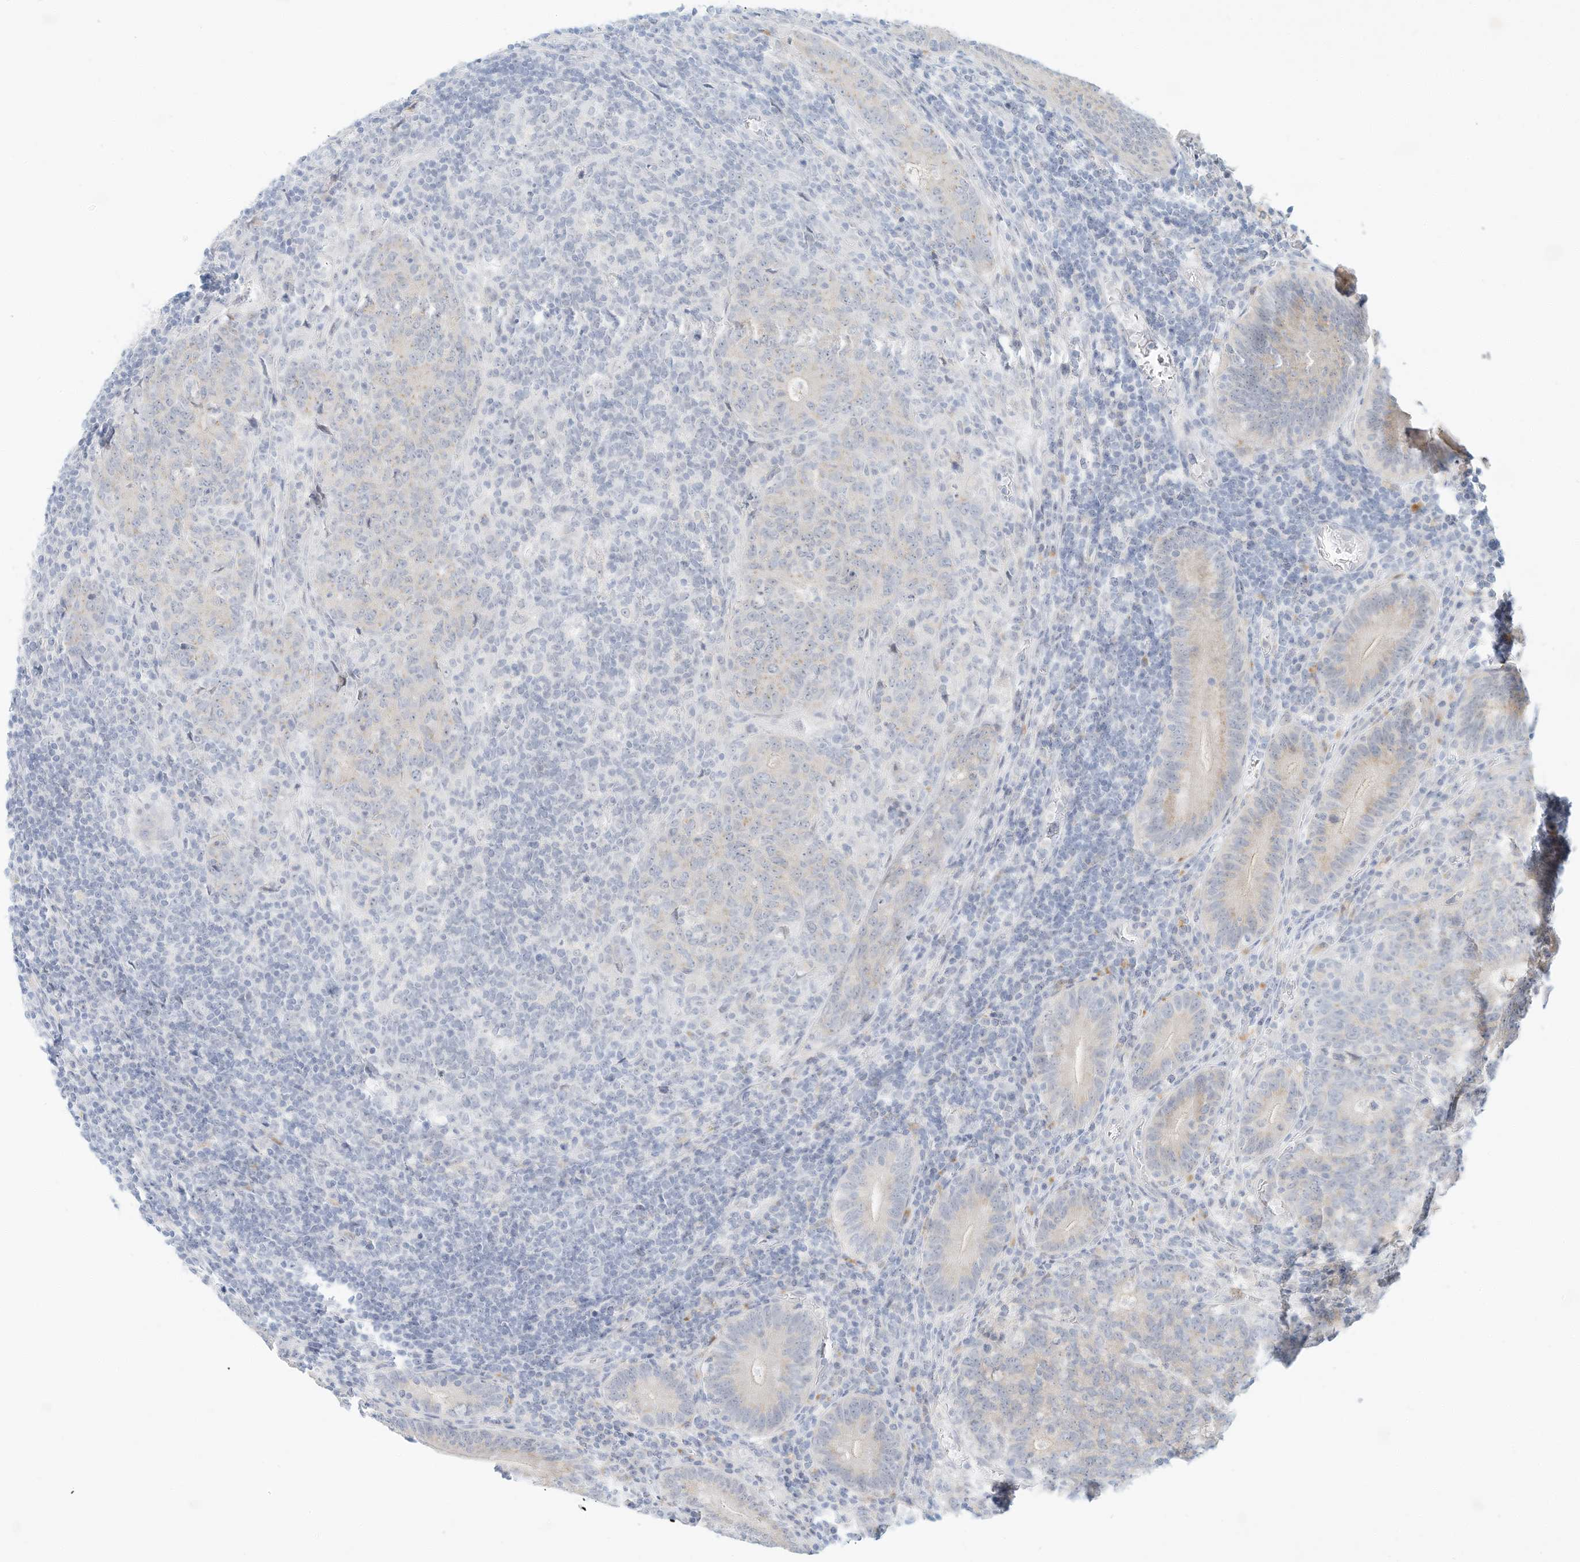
{"staining": {"intensity": "negative", "quantity": "none", "location": "none"}, "tissue": "colorectal cancer", "cell_type": "Tumor cells", "image_type": "cancer", "snomed": [{"axis": "morphology", "description": "Normal tissue, NOS"}, {"axis": "morphology", "description": "Adenocarcinoma, NOS"}, {"axis": "topography", "description": "Colon"}], "caption": "Photomicrograph shows no significant protein staining in tumor cells of adenocarcinoma (colorectal). (DAB (3,3'-diaminobenzidine) immunohistochemistry, high magnification).", "gene": "PAK6", "patient": {"sex": "female", "age": 75}}